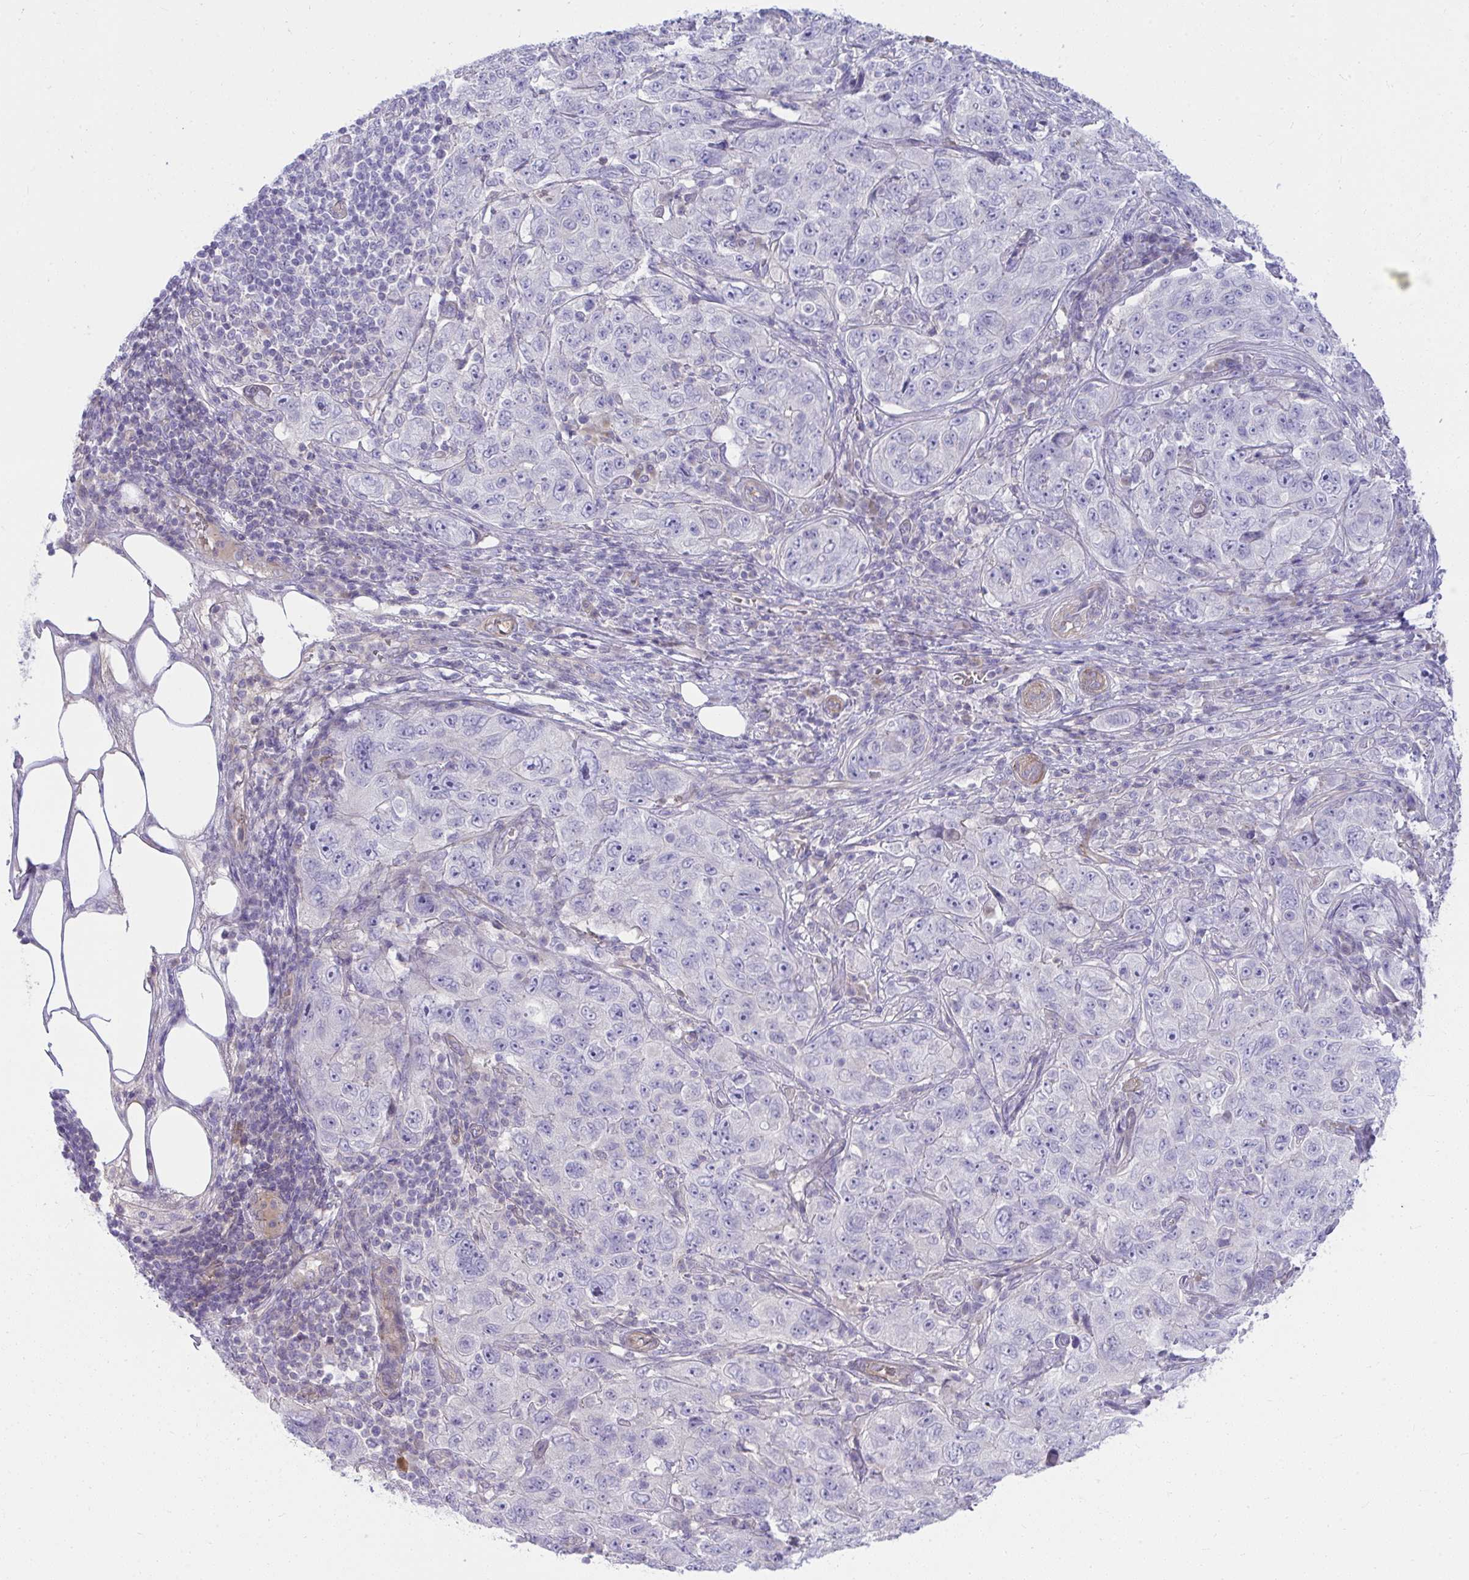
{"staining": {"intensity": "negative", "quantity": "none", "location": "none"}, "tissue": "pancreatic cancer", "cell_type": "Tumor cells", "image_type": "cancer", "snomed": [{"axis": "morphology", "description": "Adenocarcinoma, NOS"}, {"axis": "topography", "description": "Pancreas"}], "caption": "Tumor cells are negative for protein expression in human pancreatic cancer (adenocarcinoma).", "gene": "LRRC36", "patient": {"sex": "male", "age": 68}}